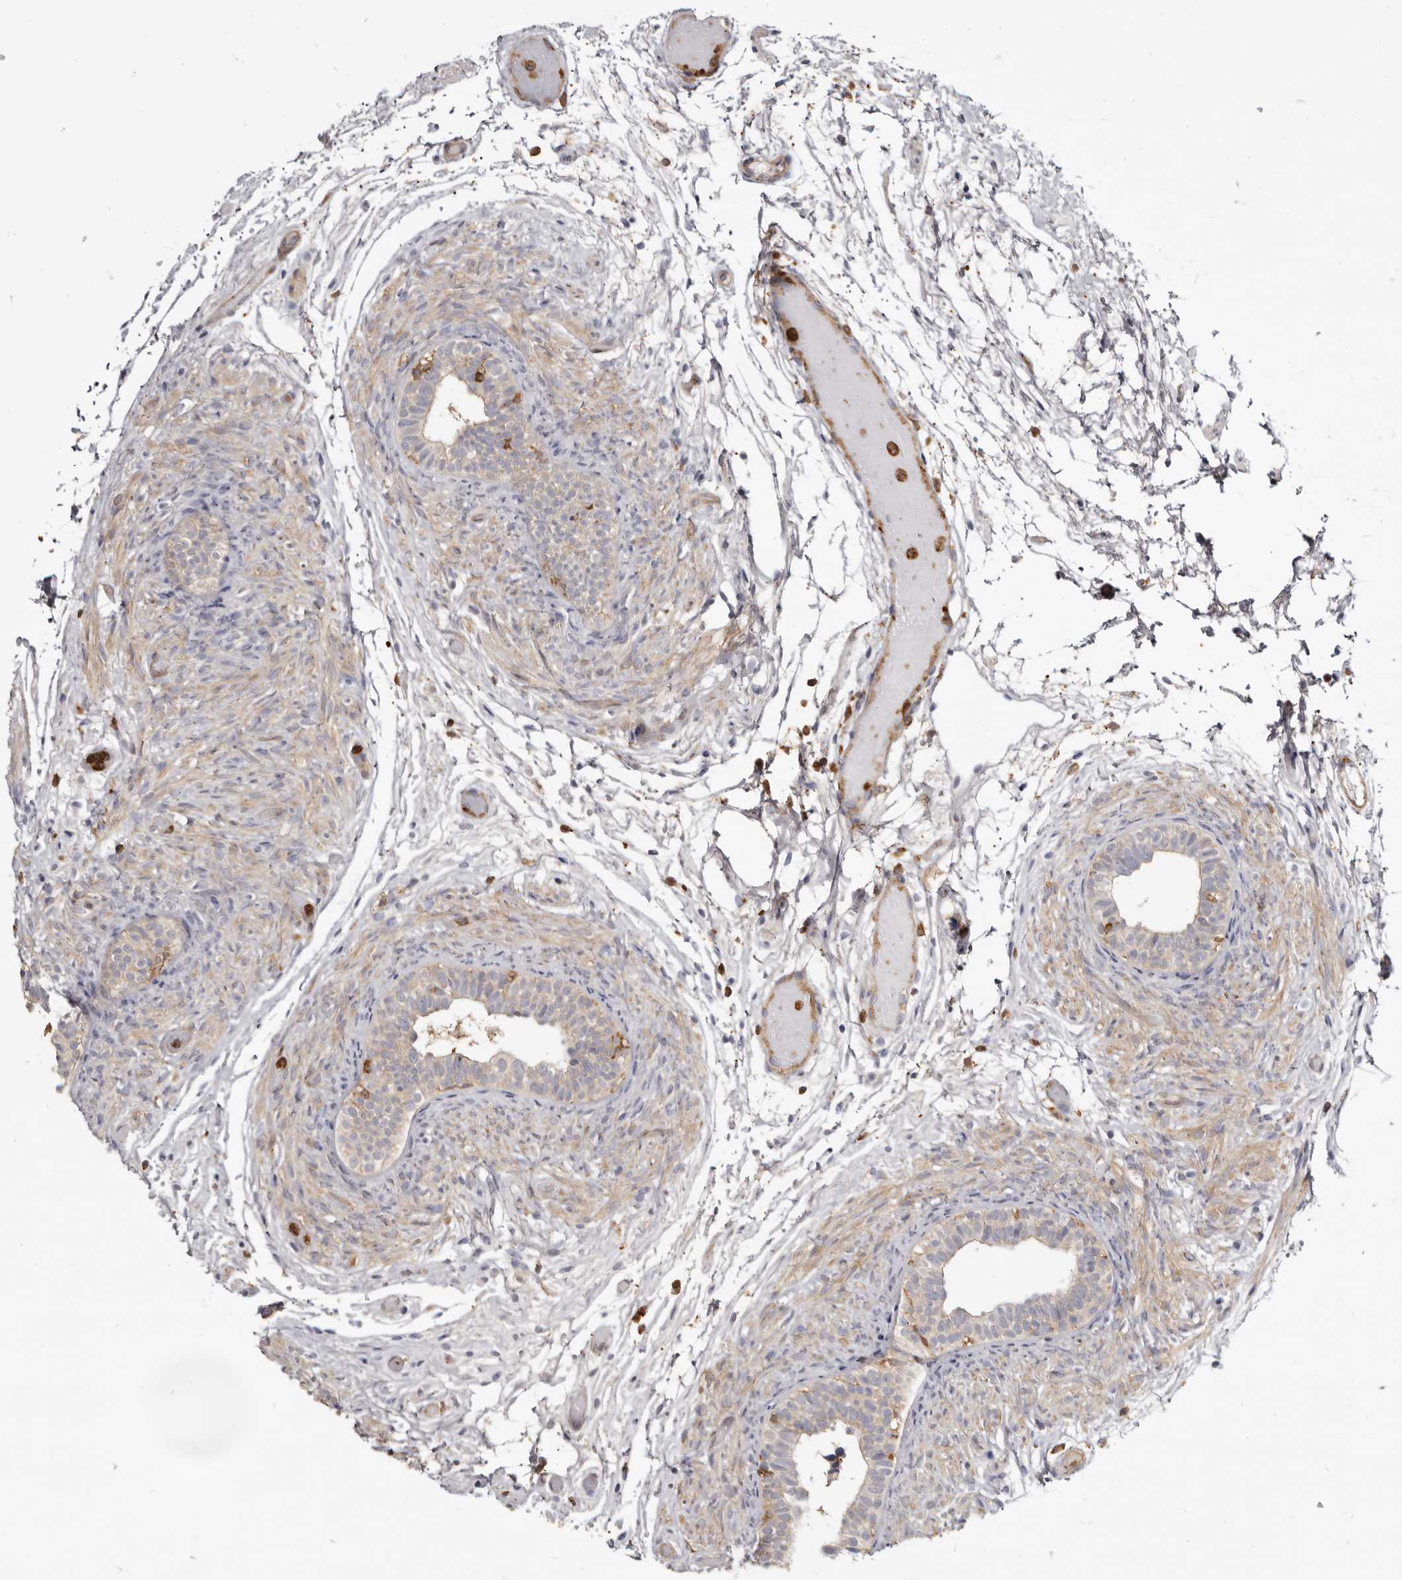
{"staining": {"intensity": "weak", "quantity": "25%-75%", "location": "cytoplasmic/membranous"}, "tissue": "epididymis", "cell_type": "Glandular cells", "image_type": "normal", "snomed": [{"axis": "morphology", "description": "Normal tissue, NOS"}, {"axis": "topography", "description": "Epididymis"}], "caption": "Glandular cells demonstrate low levels of weak cytoplasmic/membranous staining in about 25%-75% of cells in unremarkable human epididymis. Nuclei are stained in blue.", "gene": "CBL", "patient": {"sex": "male", "age": 5}}